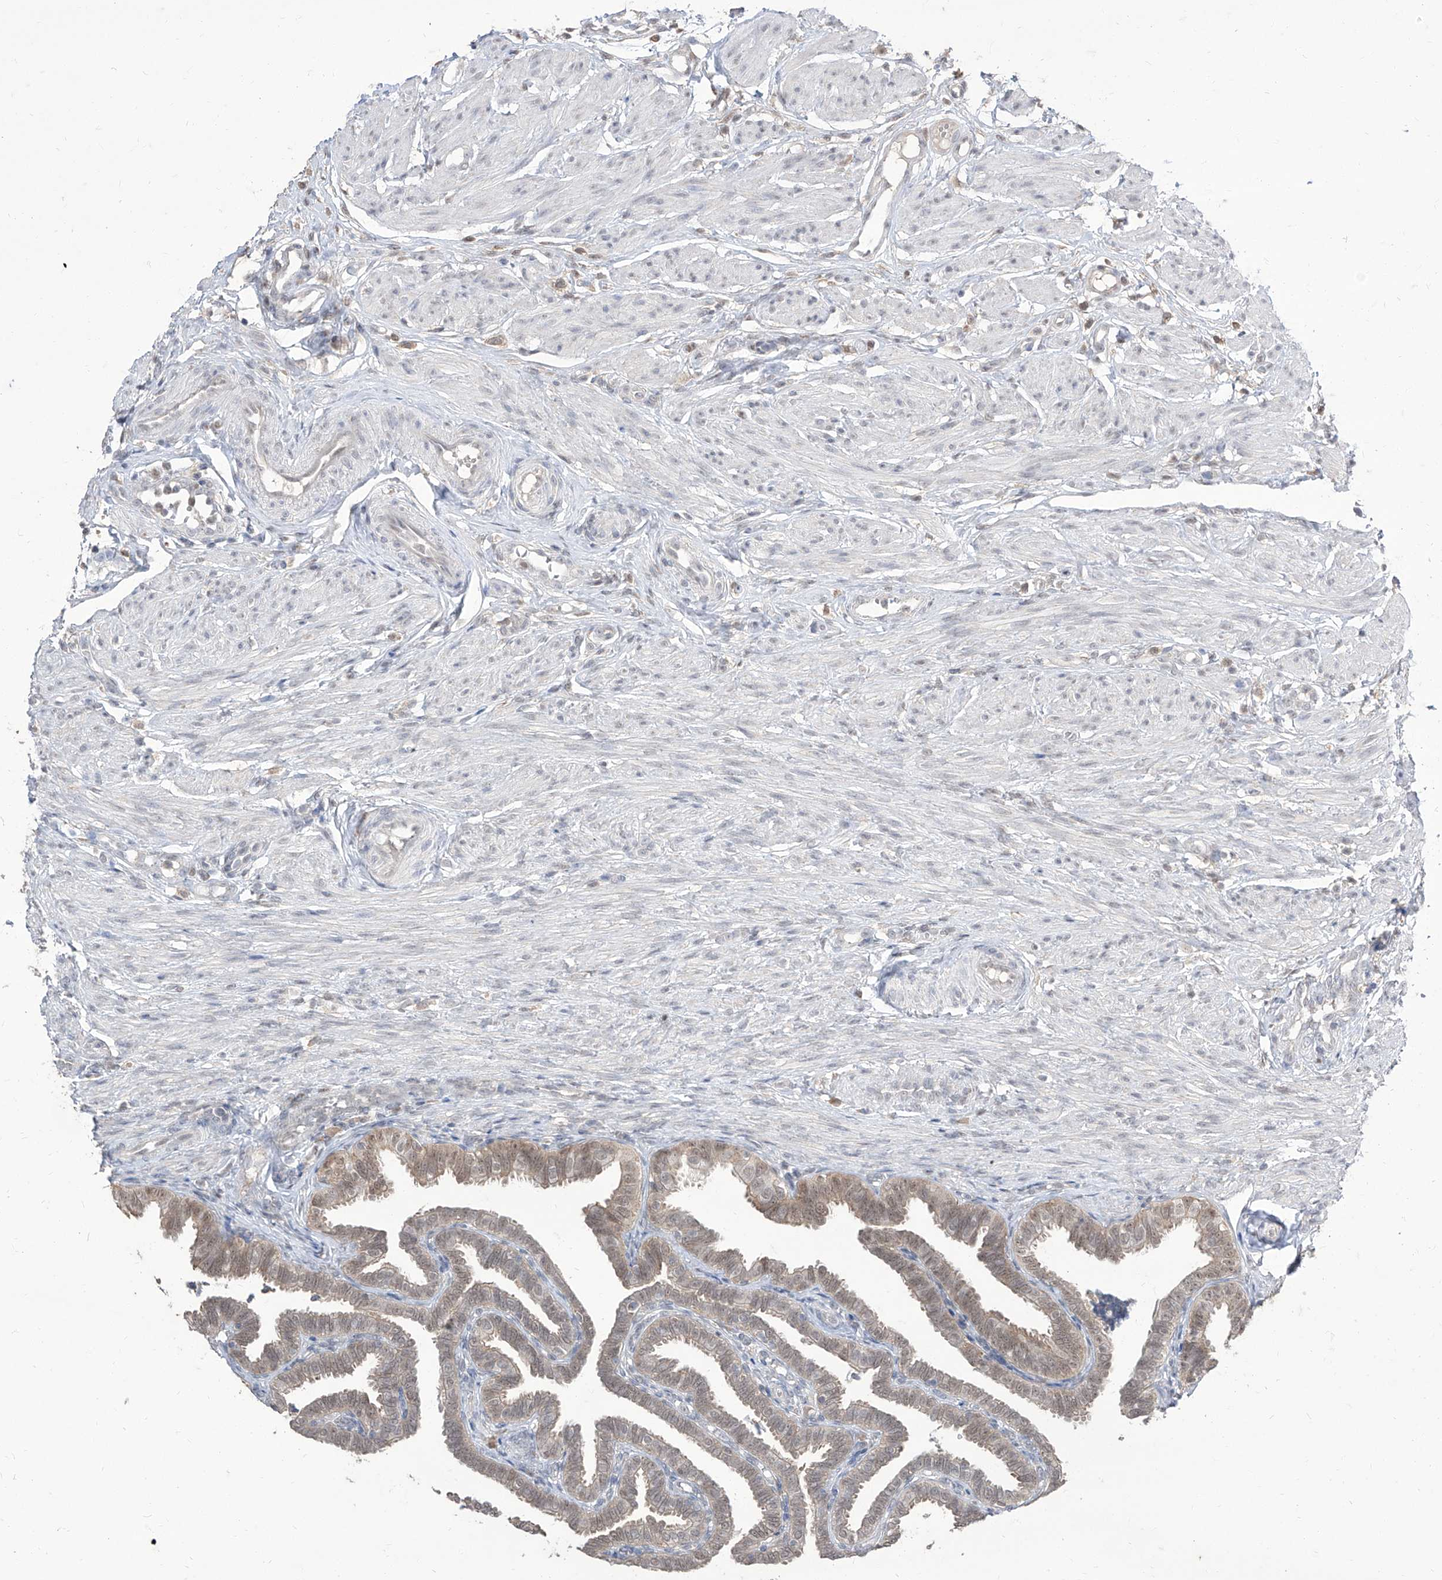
{"staining": {"intensity": "moderate", "quantity": "25%-75%", "location": "cytoplasmic/membranous,nuclear"}, "tissue": "fallopian tube", "cell_type": "Glandular cells", "image_type": "normal", "snomed": [{"axis": "morphology", "description": "Normal tissue, NOS"}, {"axis": "topography", "description": "Fallopian tube"}], "caption": "A histopathology image showing moderate cytoplasmic/membranous,nuclear staining in approximately 25%-75% of glandular cells in benign fallopian tube, as visualized by brown immunohistochemical staining.", "gene": "BROX", "patient": {"sex": "female", "age": 39}}